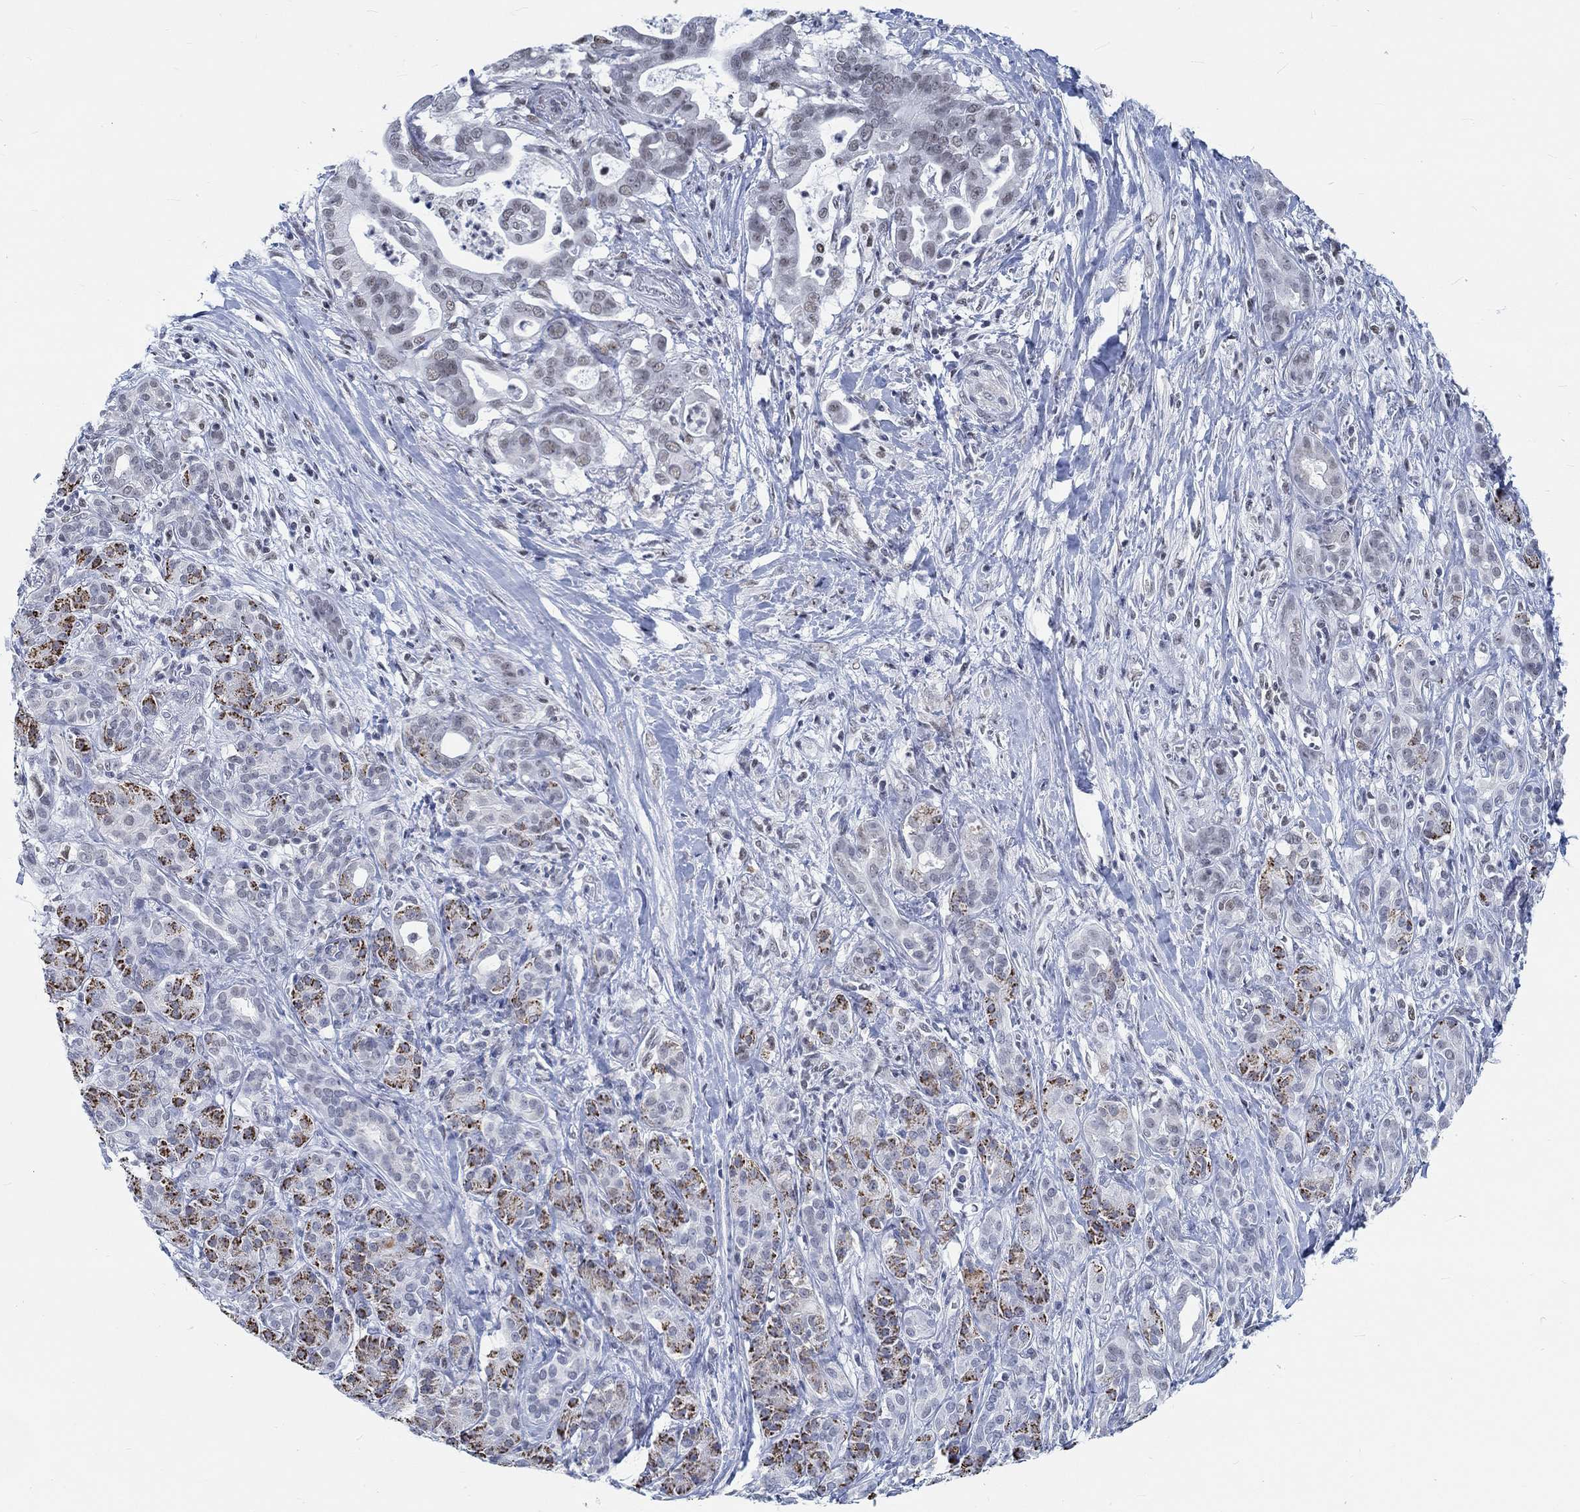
{"staining": {"intensity": "strong", "quantity": "<25%", "location": "cytoplasmic/membranous"}, "tissue": "pancreatic cancer", "cell_type": "Tumor cells", "image_type": "cancer", "snomed": [{"axis": "morphology", "description": "Adenocarcinoma, NOS"}, {"axis": "topography", "description": "Pancreas"}], "caption": "Protein staining of adenocarcinoma (pancreatic) tissue demonstrates strong cytoplasmic/membranous expression in approximately <25% of tumor cells.", "gene": "KCNH8", "patient": {"sex": "male", "age": 61}}